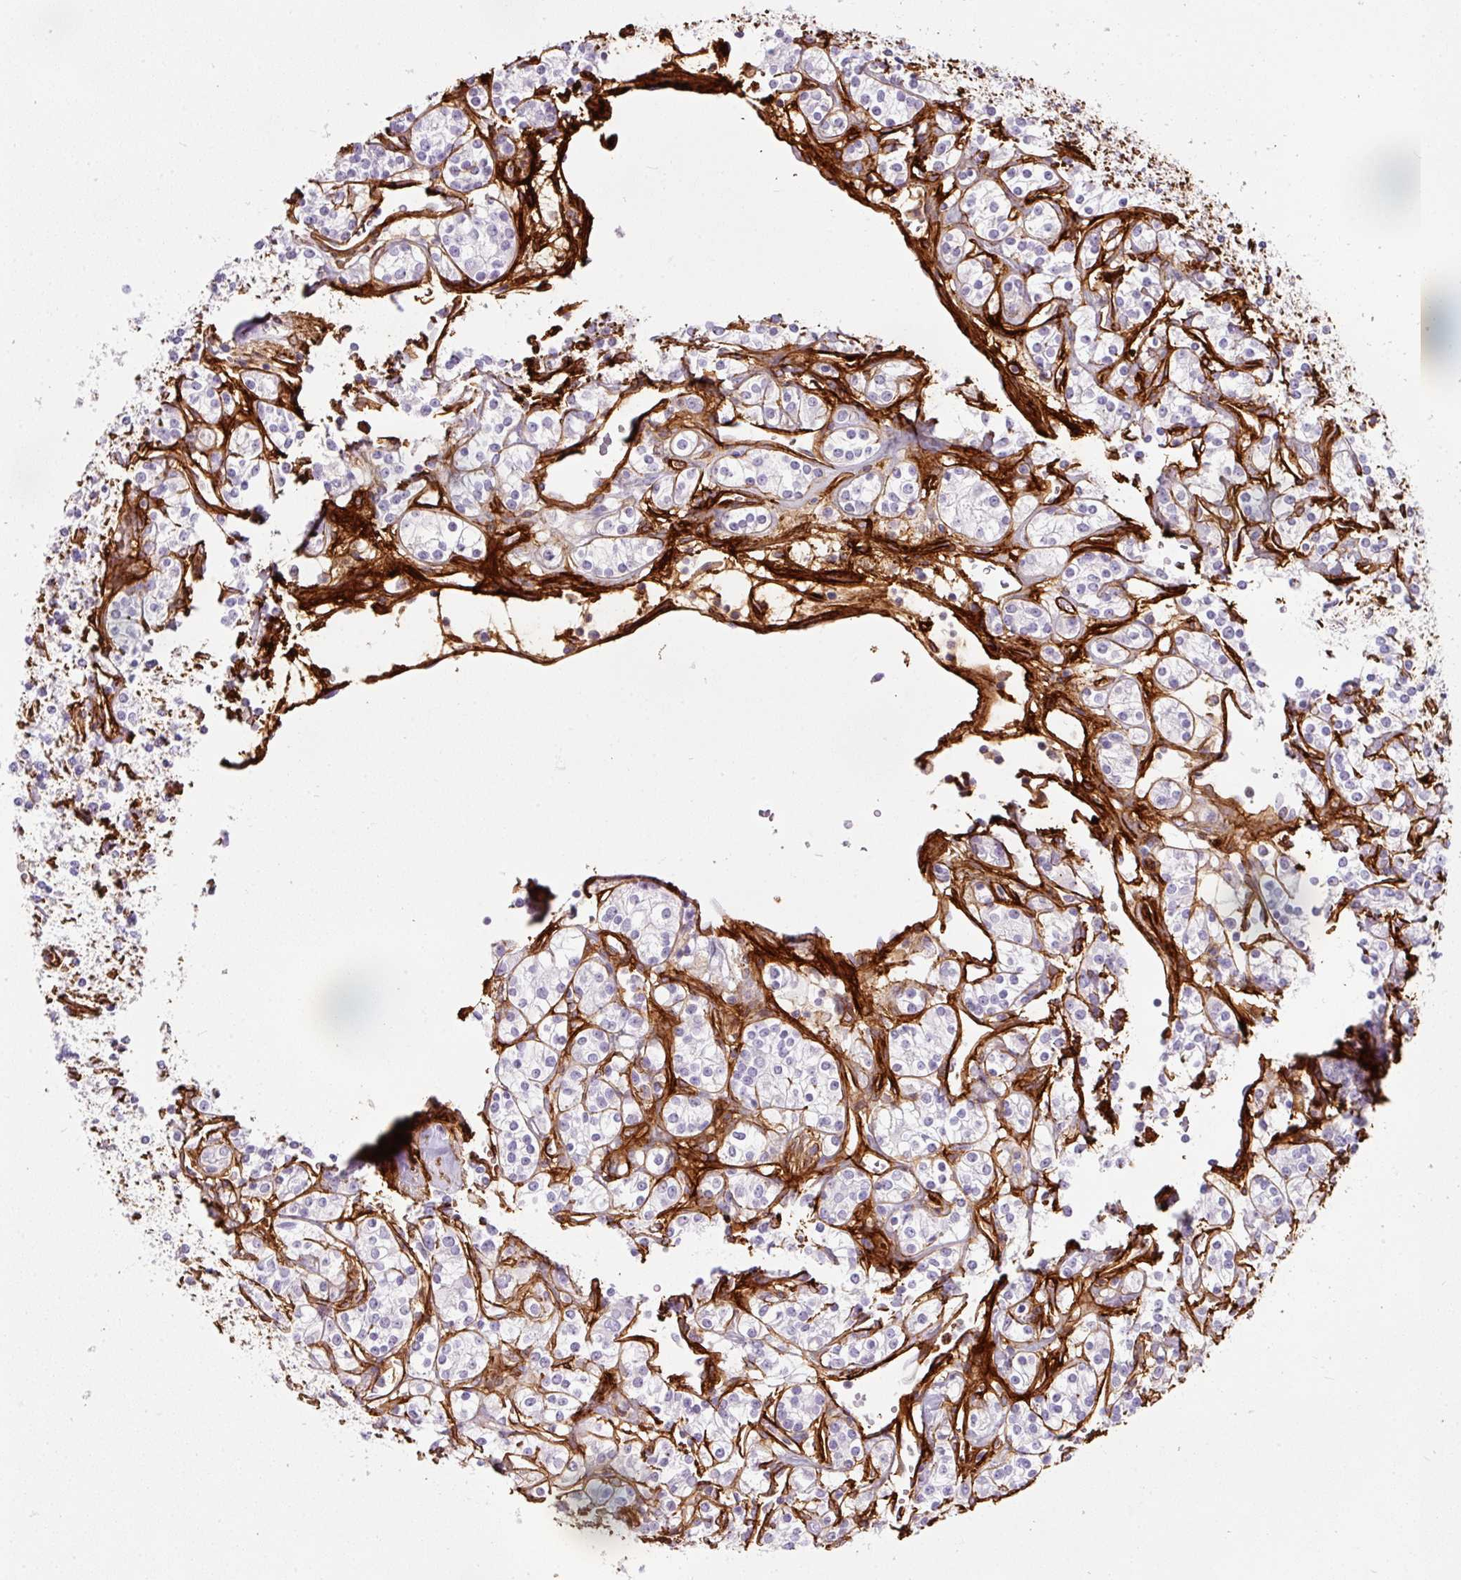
{"staining": {"intensity": "negative", "quantity": "none", "location": "none"}, "tissue": "renal cancer", "cell_type": "Tumor cells", "image_type": "cancer", "snomed": [{"axis": "morphology", "description": "Adenocarcinoma, NOS"}, {"axis": "topography", "description": "Kidney"}], "caption": "There is no significant expression in tumor cells of renal cancer. (Immunohistochemistry (ihc), brightfield microscopy, high magnification).", "gene": "LOXL4", "patient": {"sex": "male", "age": 77}}